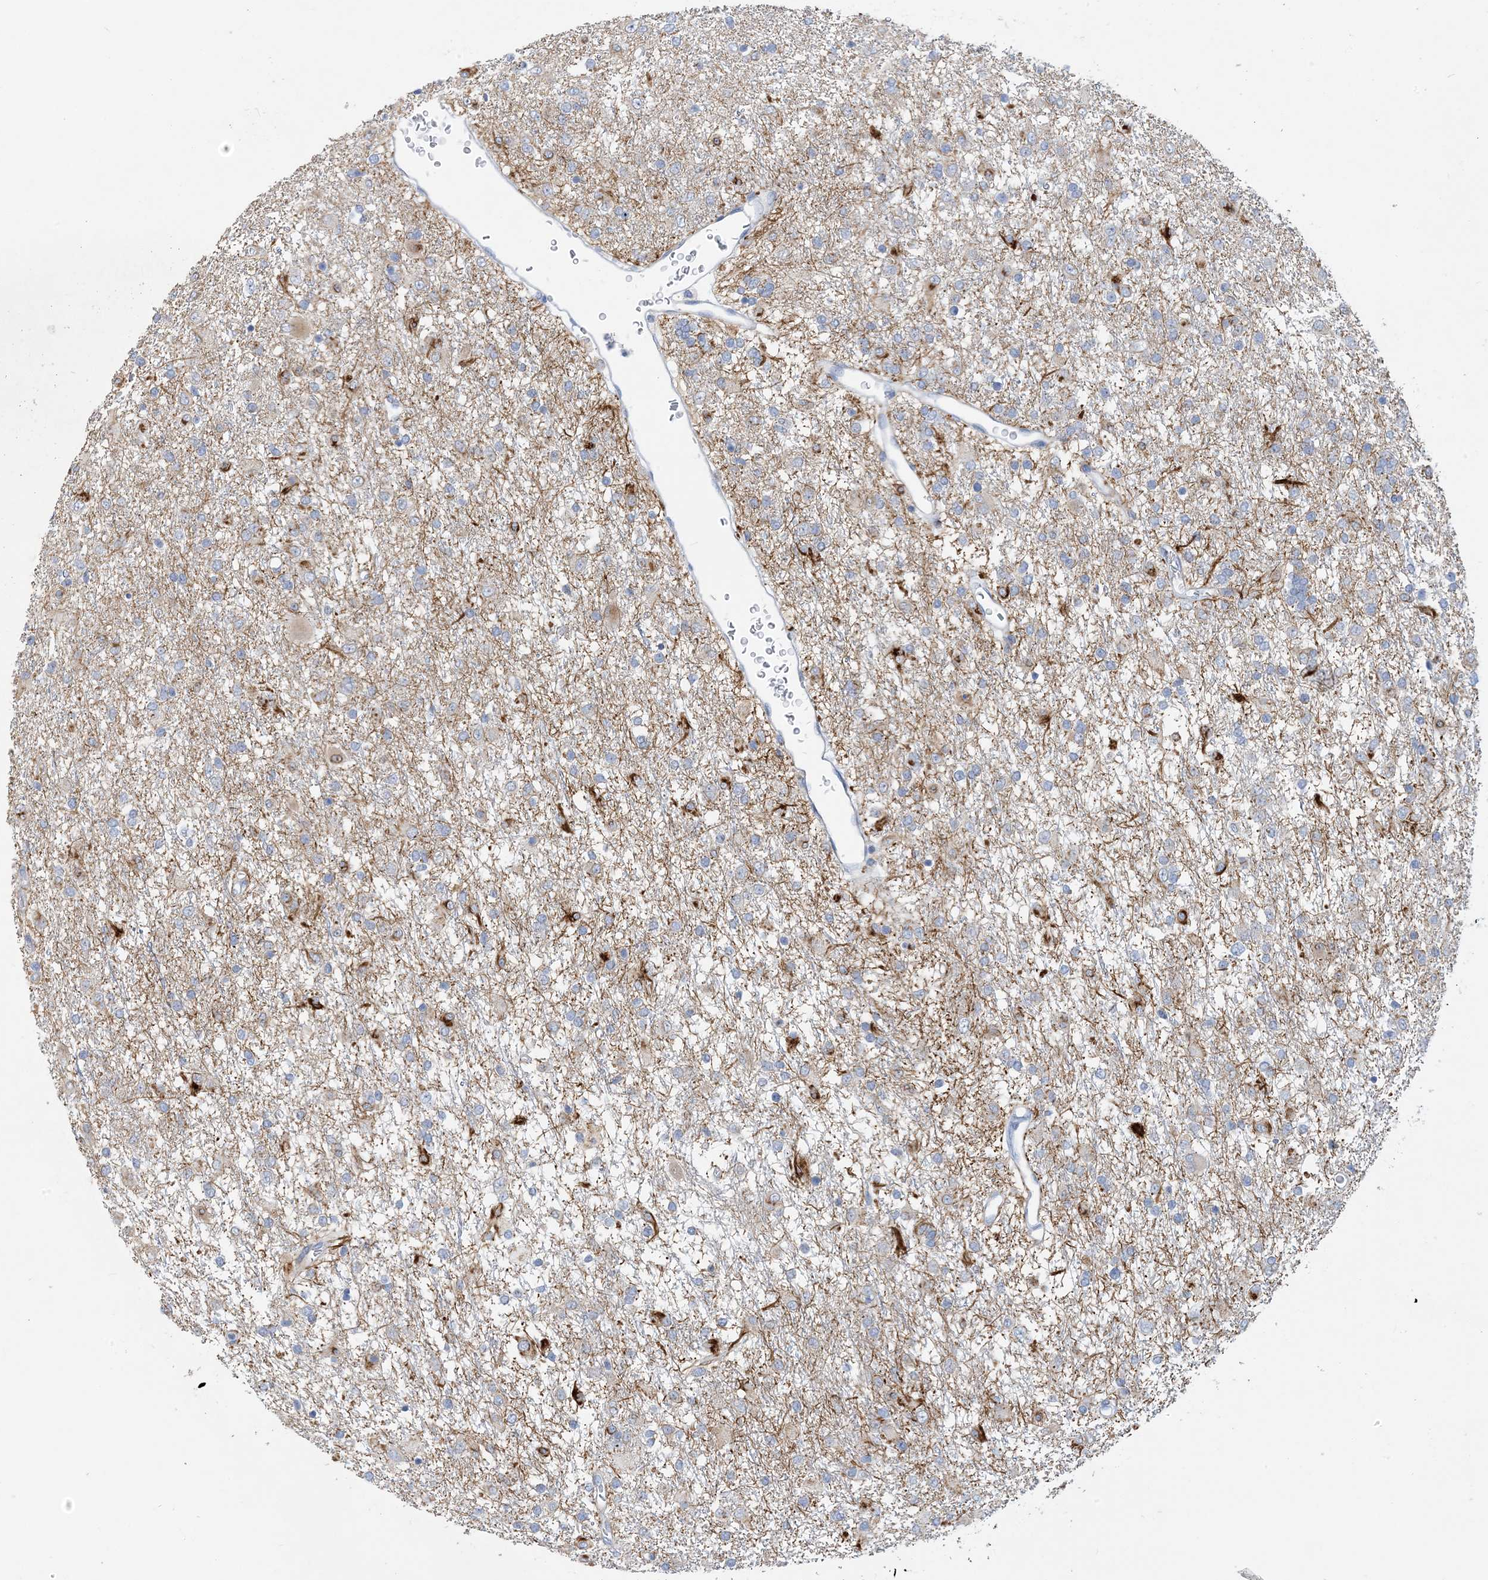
{"staining": {"intensity": "negative", "quantity": "none", "location": "none"}, "tissue": "glioma", "cell_type": "Tumor cells", "image_type": "cancer", "snomed": [{"axis": "morphology", "description": "Glioma, malignant, Low grade"}, {"axis": "topography", "description": "Brain"}], "caption": "IHC micrograph of neoplastic tissue: human malignant glioma (low-grade) stained with DAB shows no significant protein staining in tumor cells.", "gene": "ZCCHC18", "patient": {"sex": "male", "age": 65}}